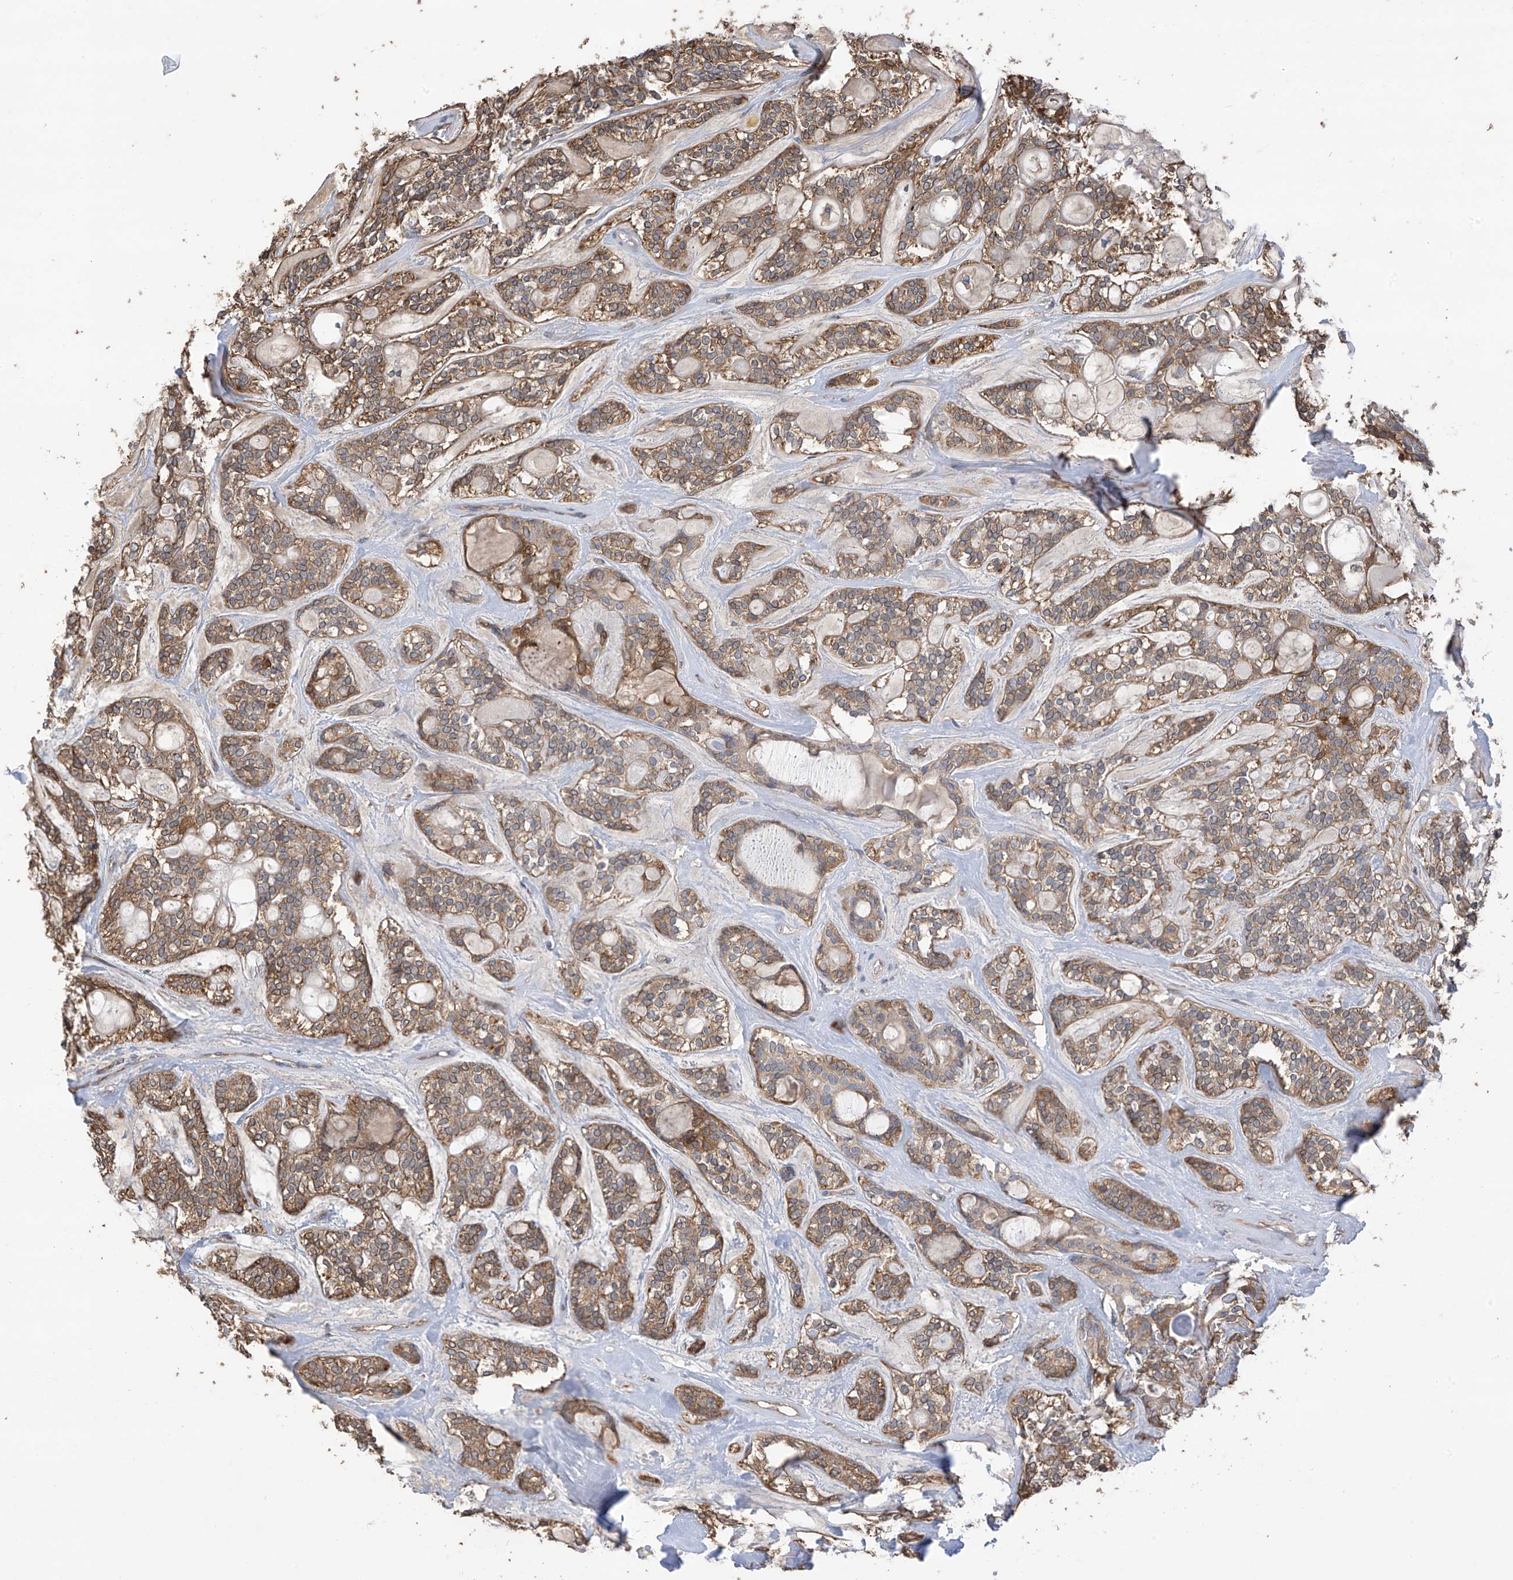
{"staining": {"intensity": "moderate", "quantity": ">75%", "location": "cytoplasmic/membranous"}, "tissue": "head and neck cancer", "cell_type": "Tumor cells", "image_type": "cancer", "snomed": [{"axis": "morphology", "description": "Adenocarcinoma, NOS"}, {"axis": "topography", "description": "Head-Neck"}], "caption": "A photomicrograph of human head and neck cancer (adenocarcinoma) stained for a protein shows moderate cytoplasmic/membranous brown staining in tumor cells.", "gene": "PHACTR4", "patient": {"sex": "male", "age": 66}}